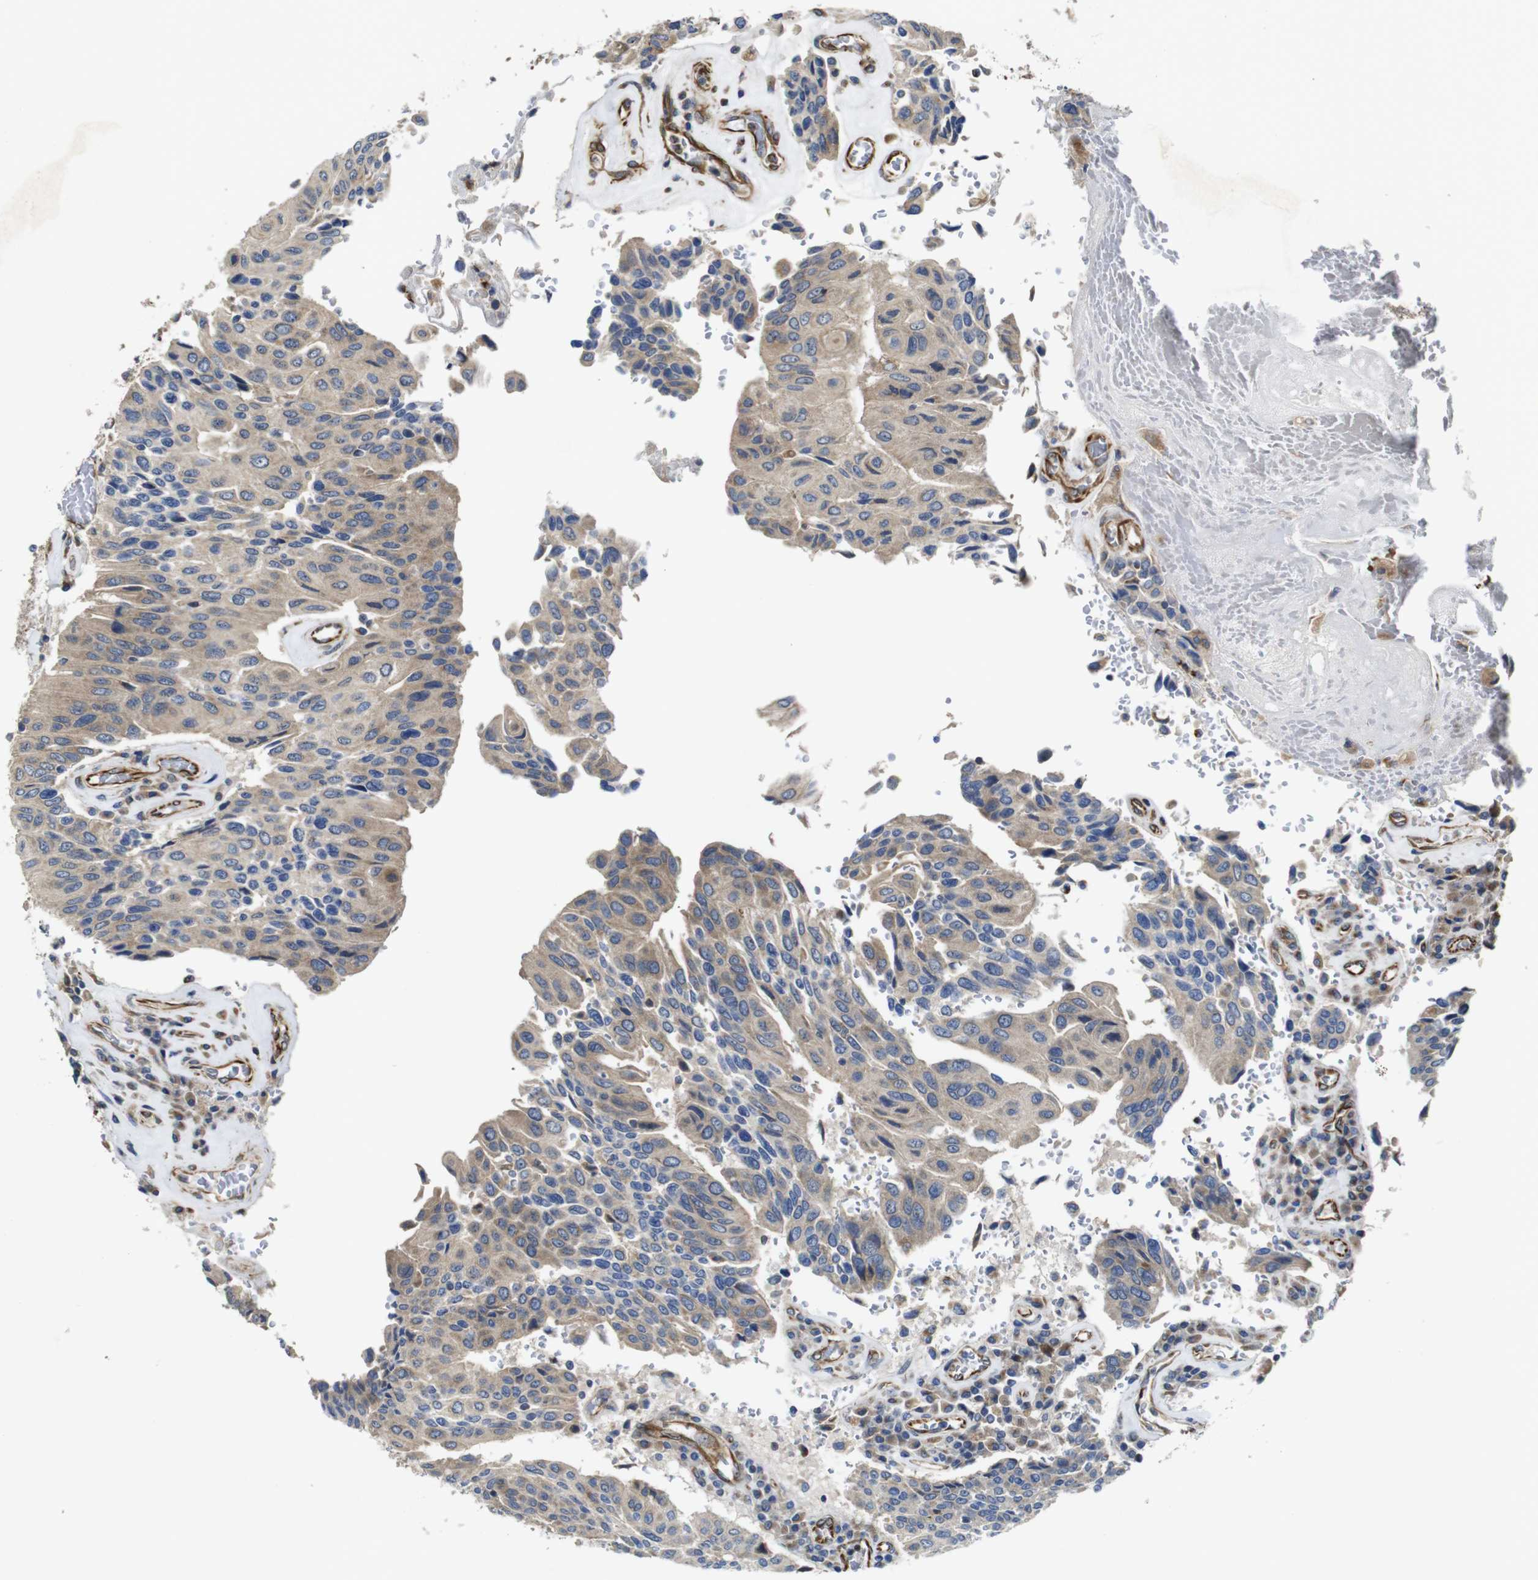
{"staining": {"intensity": "weak", "quantity": ">75%", "location": "cytoplasmic/membranous"}, "tissue": "urothelial cancer", "cell_type": "Tumor cells", "image_type": "cancer", "snomed": [{"axis": "morphology", "description": "Urothelial carcinoma, High grade"}, {"axis": "topography", "description": "Urinary bladder"}], "caption": "This is a photomicrograph of IHC staining of urothelial carcinoma (high-grade), which shows weak expression in the cytoplasmic/membranous of tumor cells.", "gene": "POMK", "patient": {"sex": "male", "age": 66}}